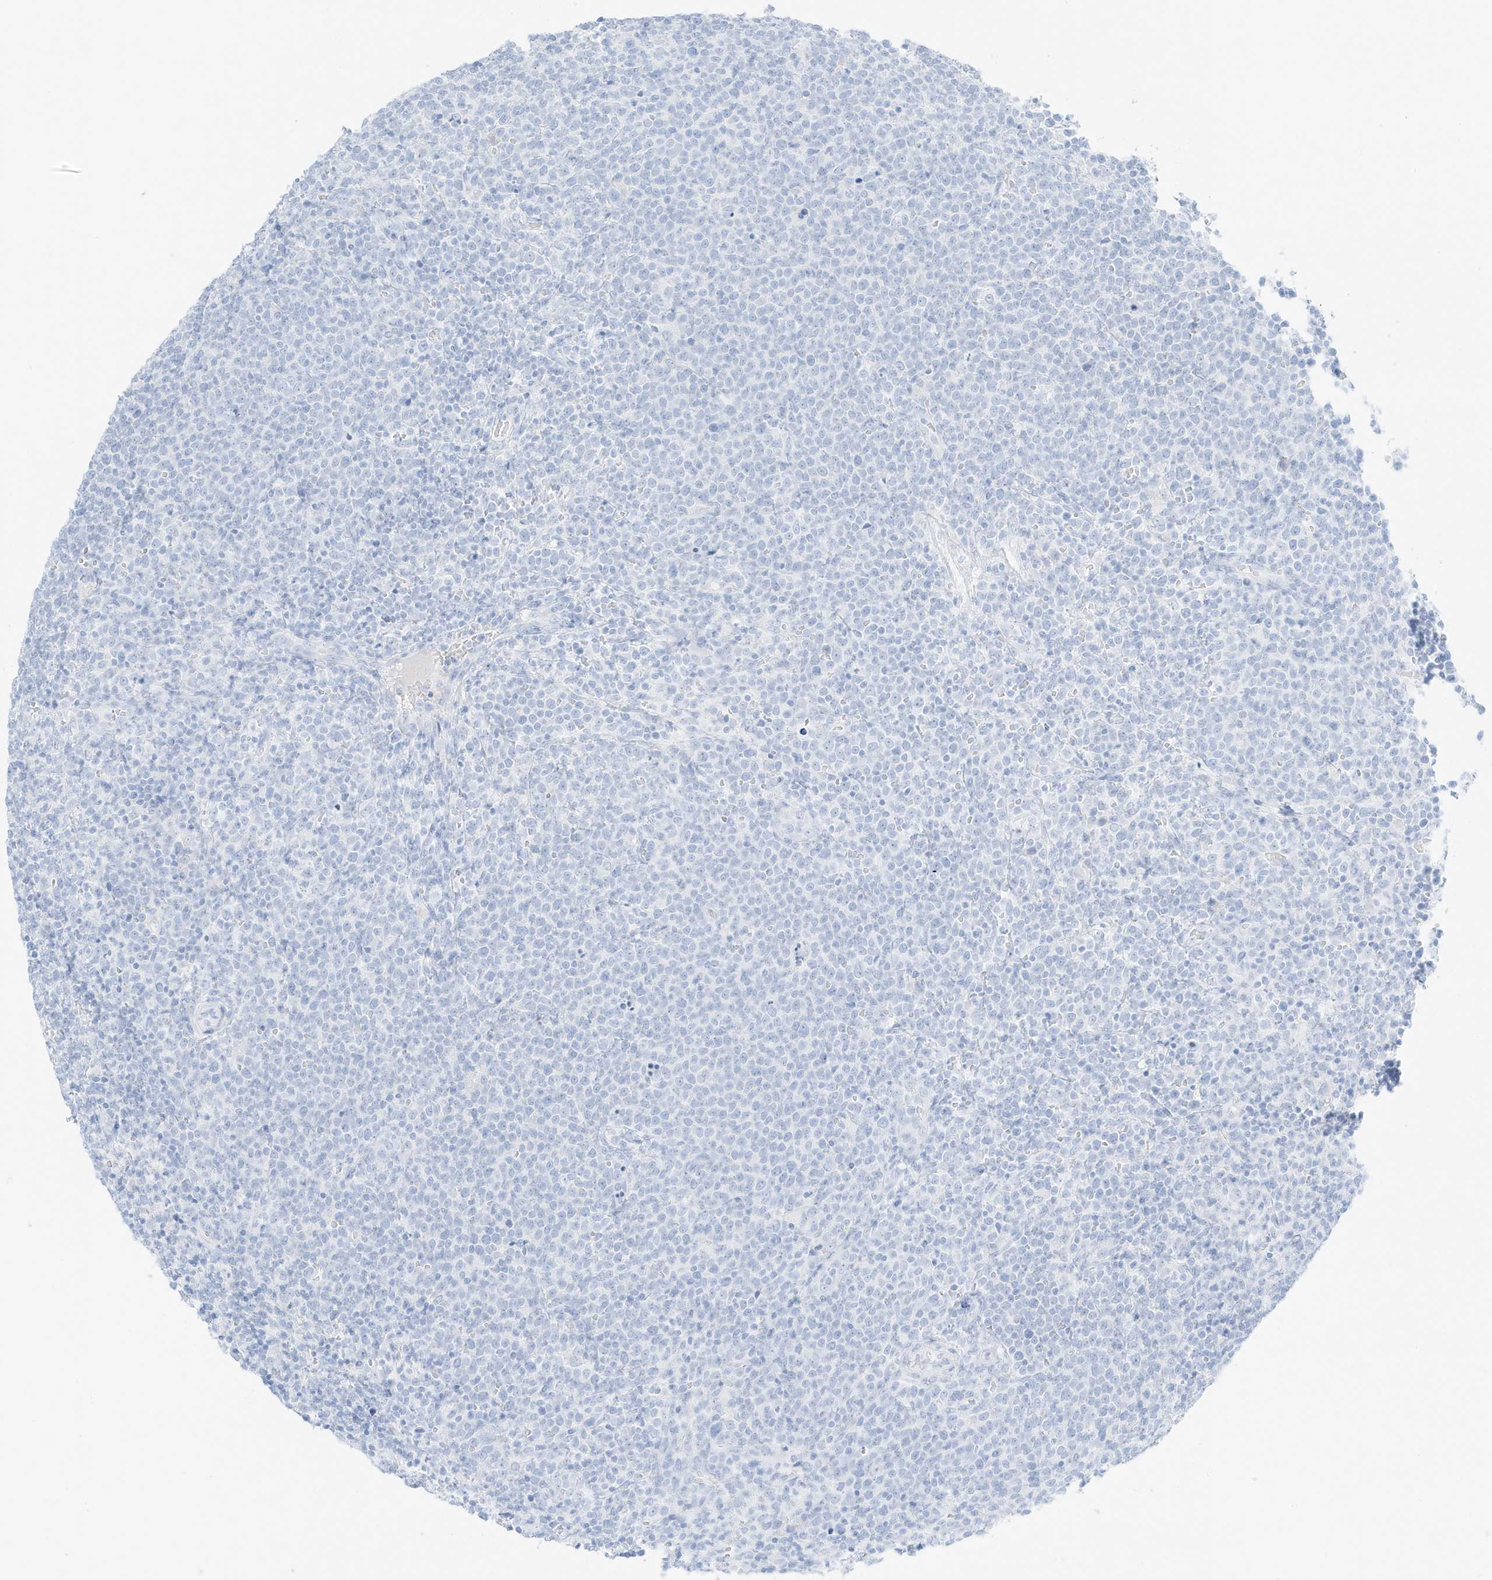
{"staining": {"intensity": "negative", "quantity": "none", "location": "none"}, "tissue": "lymphoma", "cell_type": "Tumor cells", "image_type": "cancer", "snomed": [{"axis": "morphology", "description": "Malignant lymphoma, non-Hodgkin's type, High grade"}, {"axis": "topography", "description": "Lymph node"}], "caption": "Immunohistochemical staining of high-grade malignant lymphoma, non-Hodgkin's type demonstrates no significant expression in tumor cells.", "gene": "SLC22A13", "patient": {"sex": "male", "age": 61}}